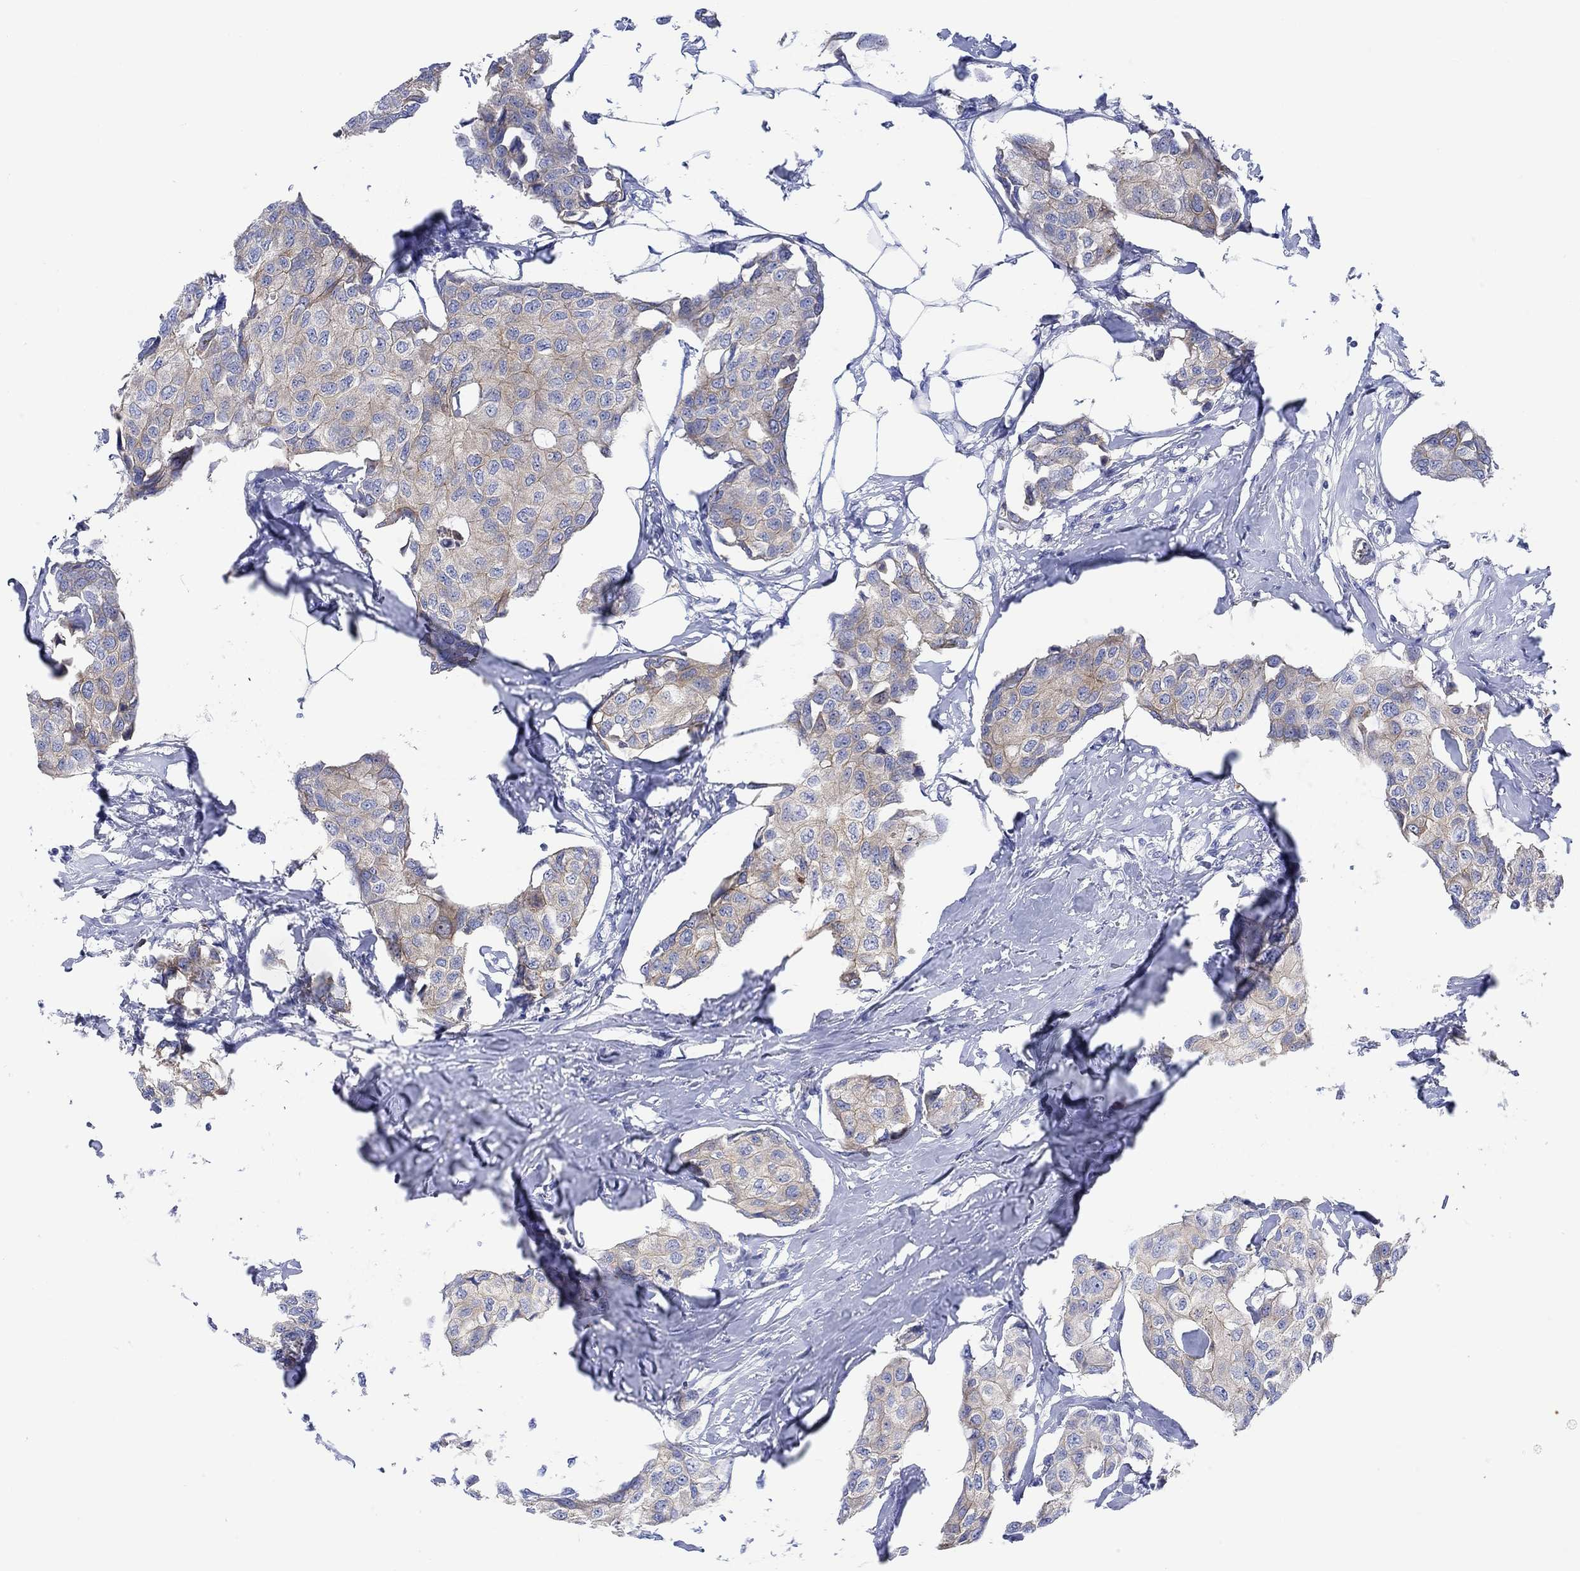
{"staining": {"intensity": "moderate", "quantity": "<25%", "location": "cytoplasmic/membranous"}, "tissue": "breast cancer", "cell_type": "Tumor cells", "image_type": "cancer", "snomed": [{"axis": "morphology", "description": "Duct carcinoma"}, {"axis": "topography", "description": "Breast"}], "caption": "DAB immunohistochemical staining of intraductal carcinoma (breast) reveals moderate cytoplasmic/membranous protein expression in approximately <25% of tumor cells.", "gene": "REEP6", "patient": {"sex": "female", "age": 80}}